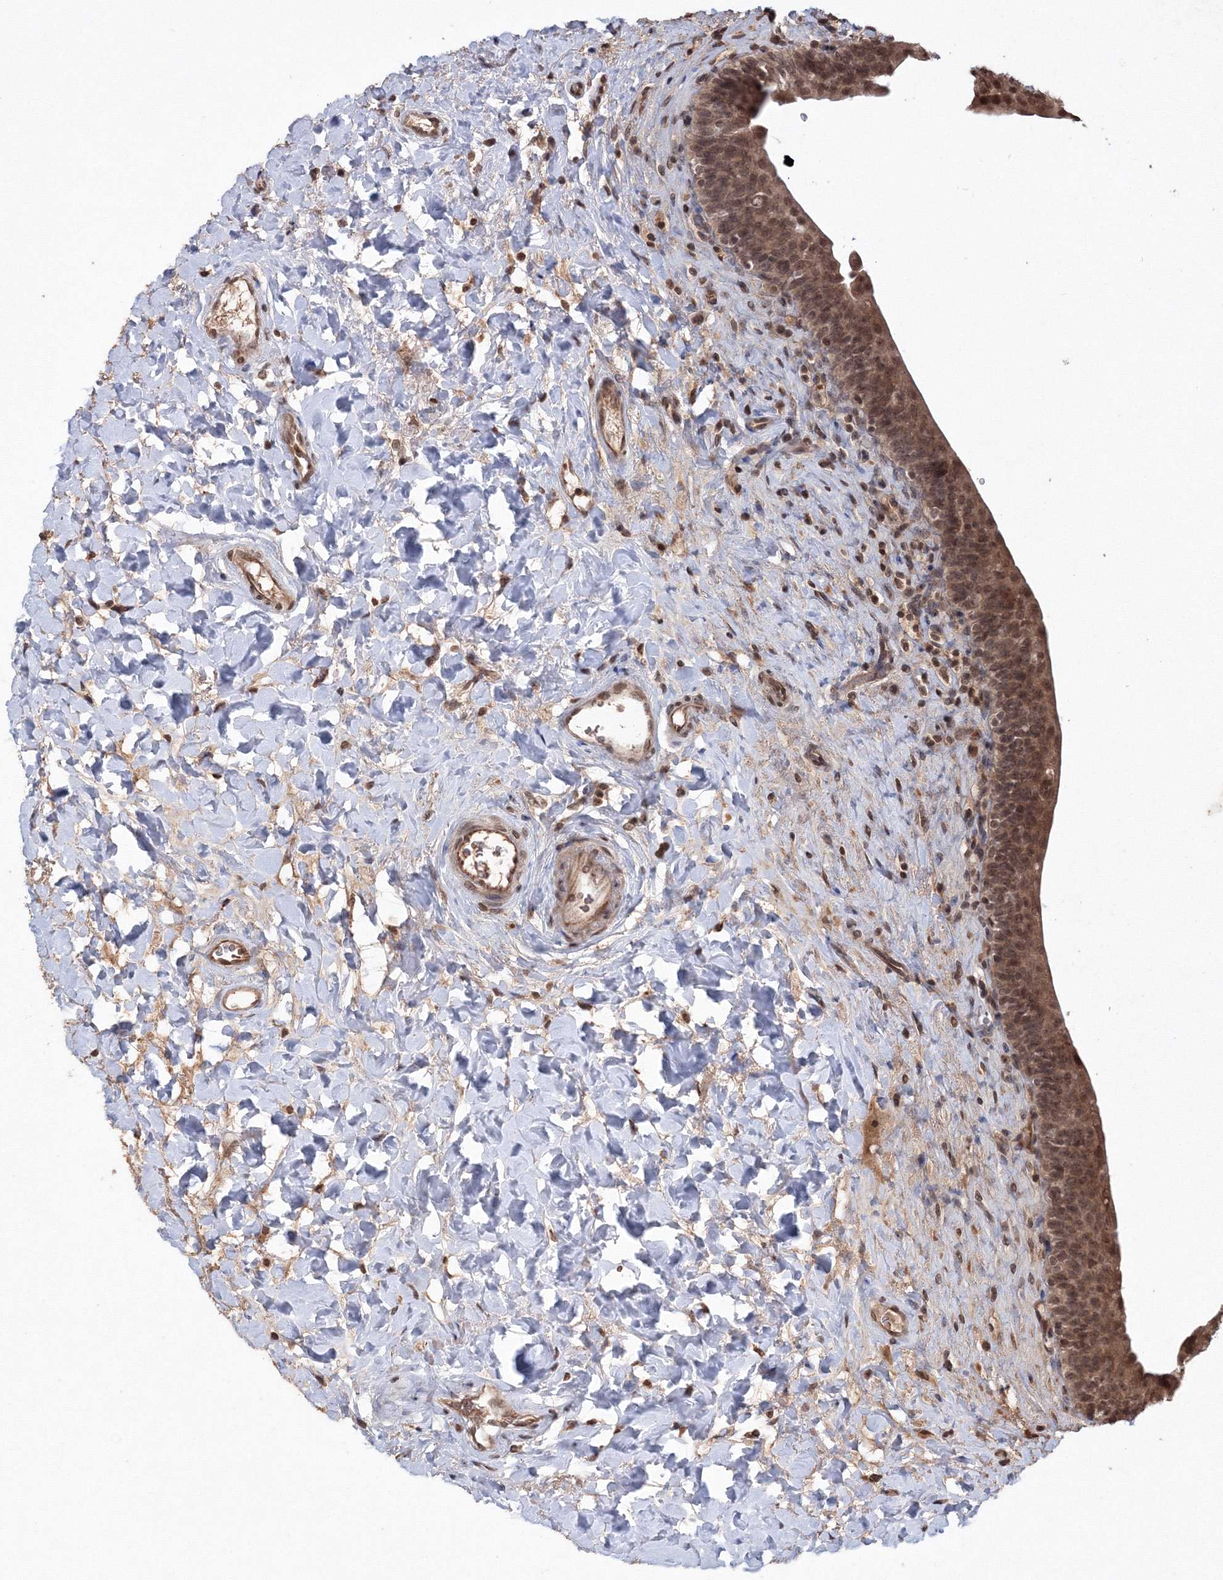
{"staining": {"intensity": "strong", "quantity": ">75%", "location": "cytoplasmic/membranous,nuclear"}, "tissue": "urinary bladder", "cell_type": "Urothelial cells", "image_type": "normal", "snomed": [{"axis": "morphology", "description": "Normal tissue, NOS"}, {"axis": "topography", "description": "Urinary bladder"}], "caption": "Human urinary bladder stained for a protein (brown) reveals strong cytoplasmic/membranous,nuclear positive expression in about >75% of urothelial cells.", "gene": "PEX13", "patient": {"sex": "male", "age": 83}}